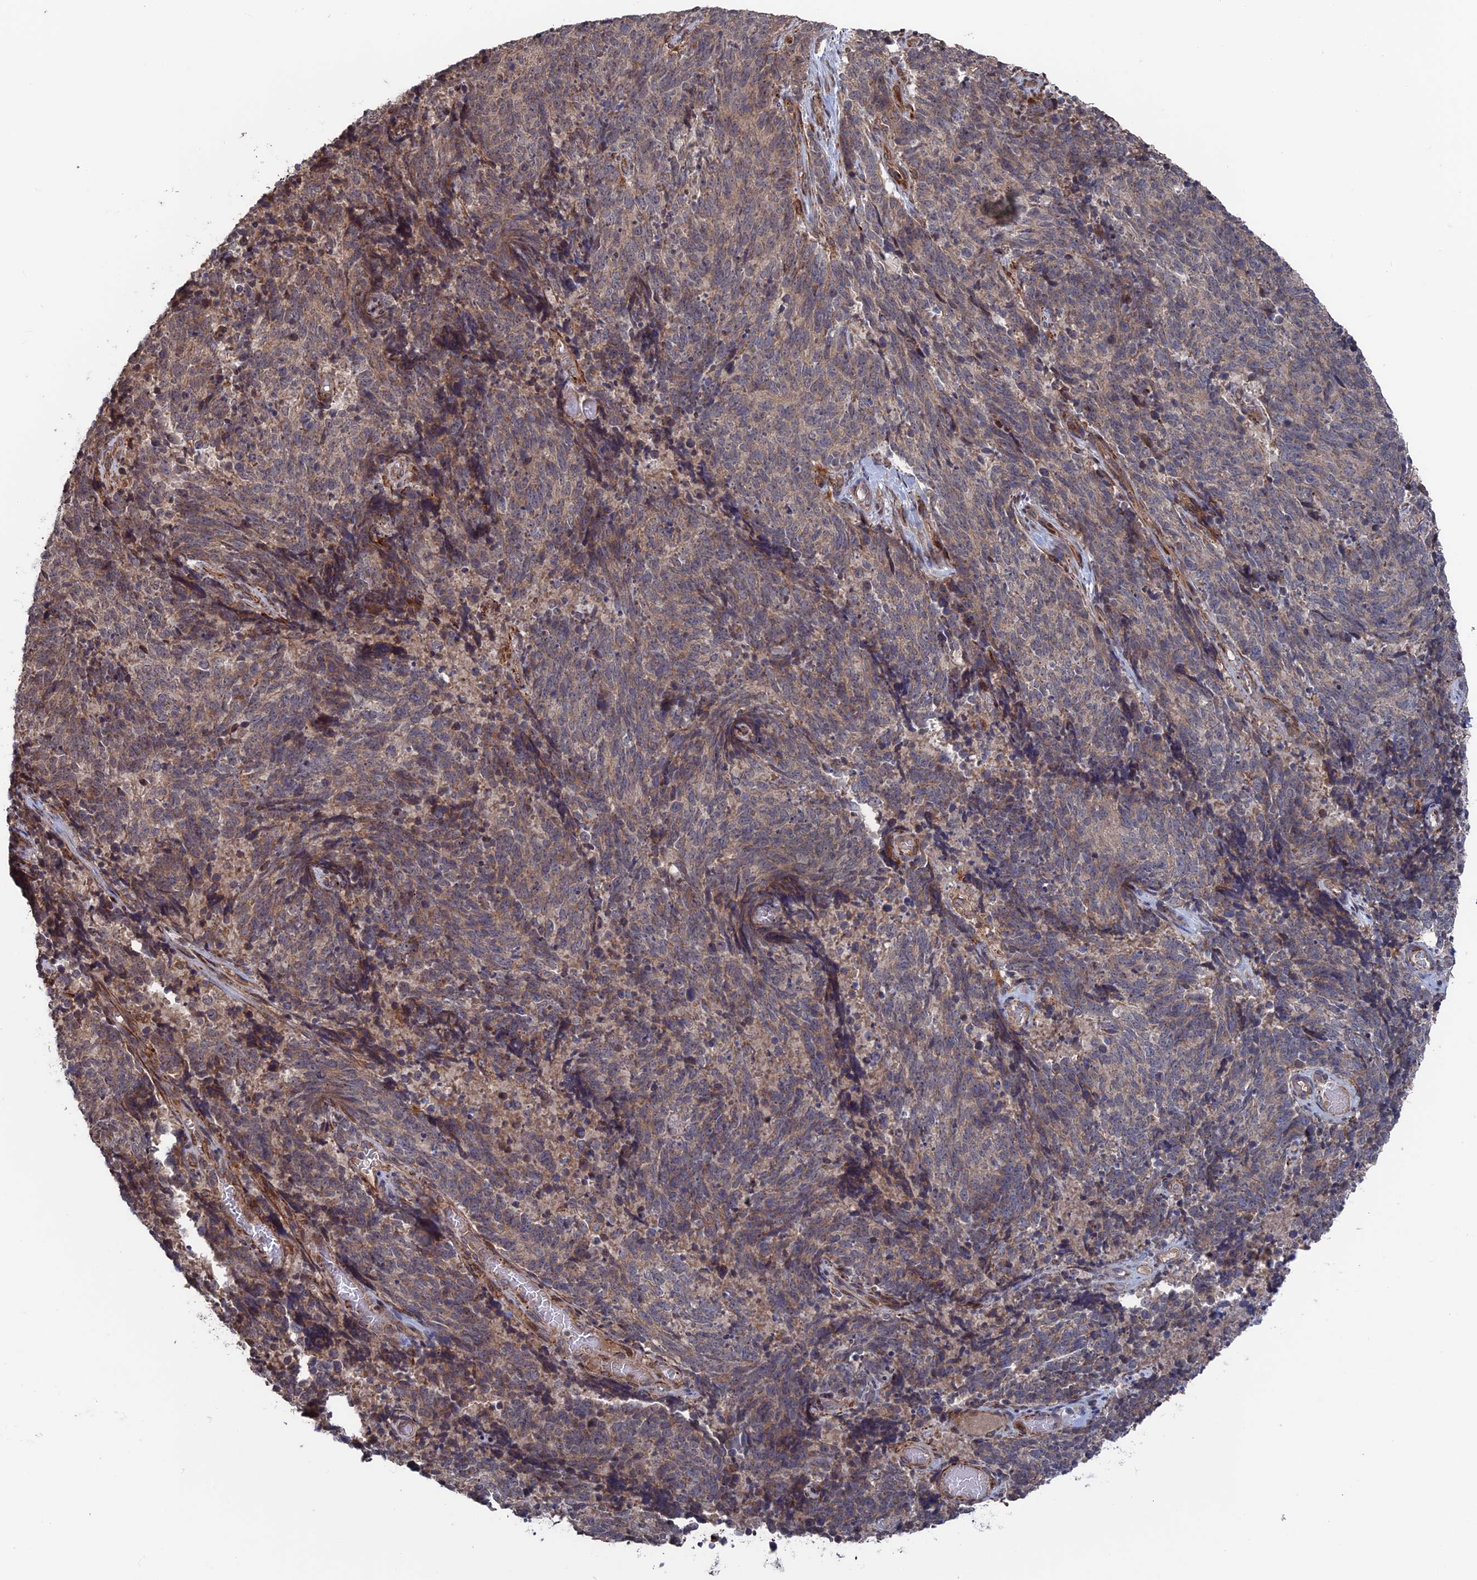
{"staining": {"intensity": "weak", "quantity": "<25%", "location": "cytoplasmic/membranous"}, "tissue": "cervical cancer", "cell_type": "Tumor cells", "image_type": "cancer", "snomed": [{"axis": "morphology", "description": "Squamous cell carcinoma, NOS"}, {"axis": "topography", "description": "Cervix"}], "caption": "Immunohistochemistry photomicrograph of neoplastic tissue: human cervical cancer (squamous cell carcinoma) stained with DAB exhibits no significant protein expression in tumor cells.", "gene": "PLA2G15", "patient": {"sex": "female", "age": 29}}